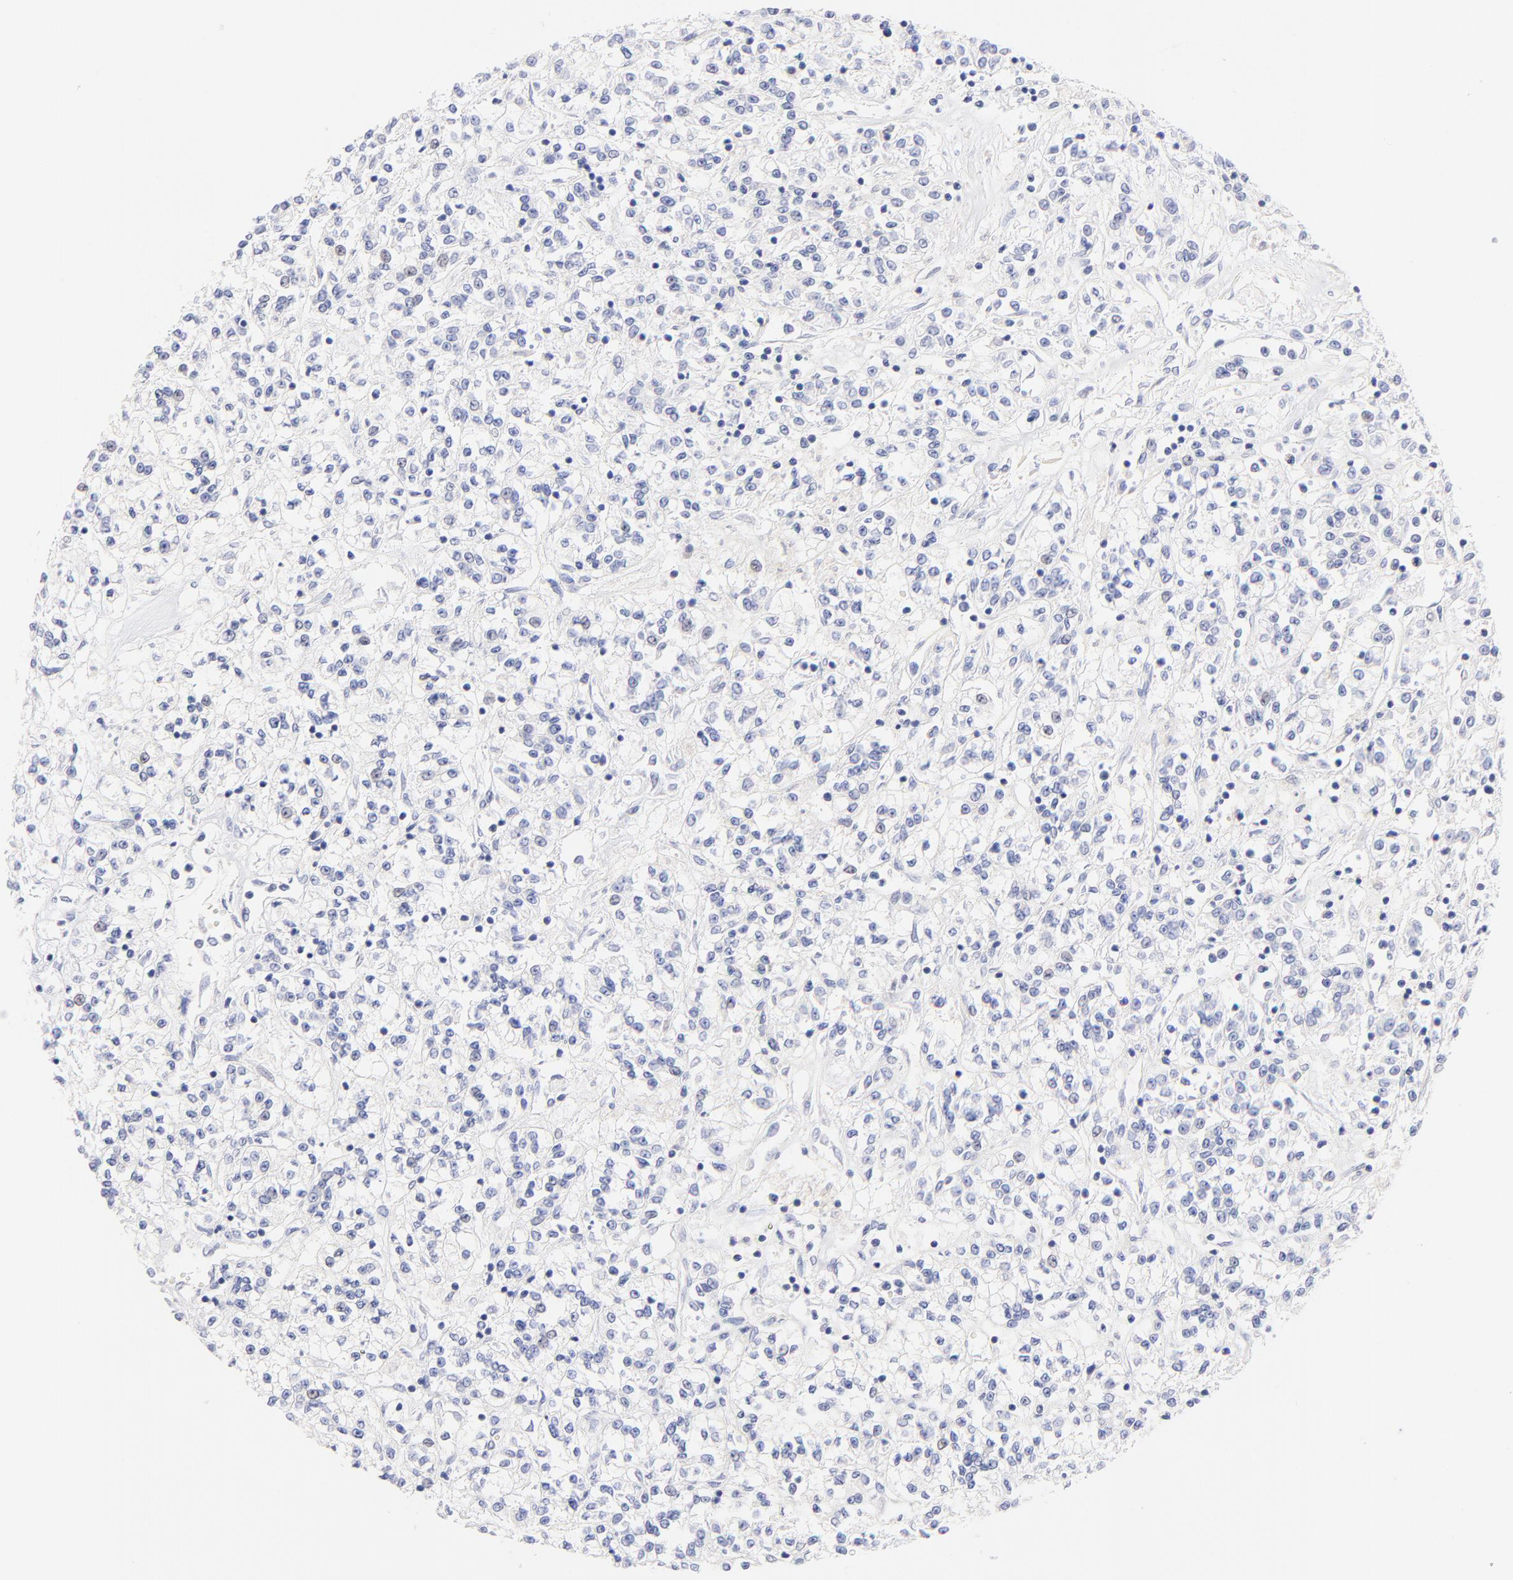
{"staining": {"intensity": "negative", "quantity": "none", "location": "none"}, "tissue": "renal cancer", "cell_type": "Tumor cells", "image_type": "cancer", "snomed": [{"axis": "morphology", "description": "Adenocarcinoma, NOS"}, {"axis": "topography", "description": "Kidney"}], "caption": "The image demonstrates no significant expression in tumor cells of renal cancer.", "gene": "EBP", "patient": {"sex": "female", "age": 76}}